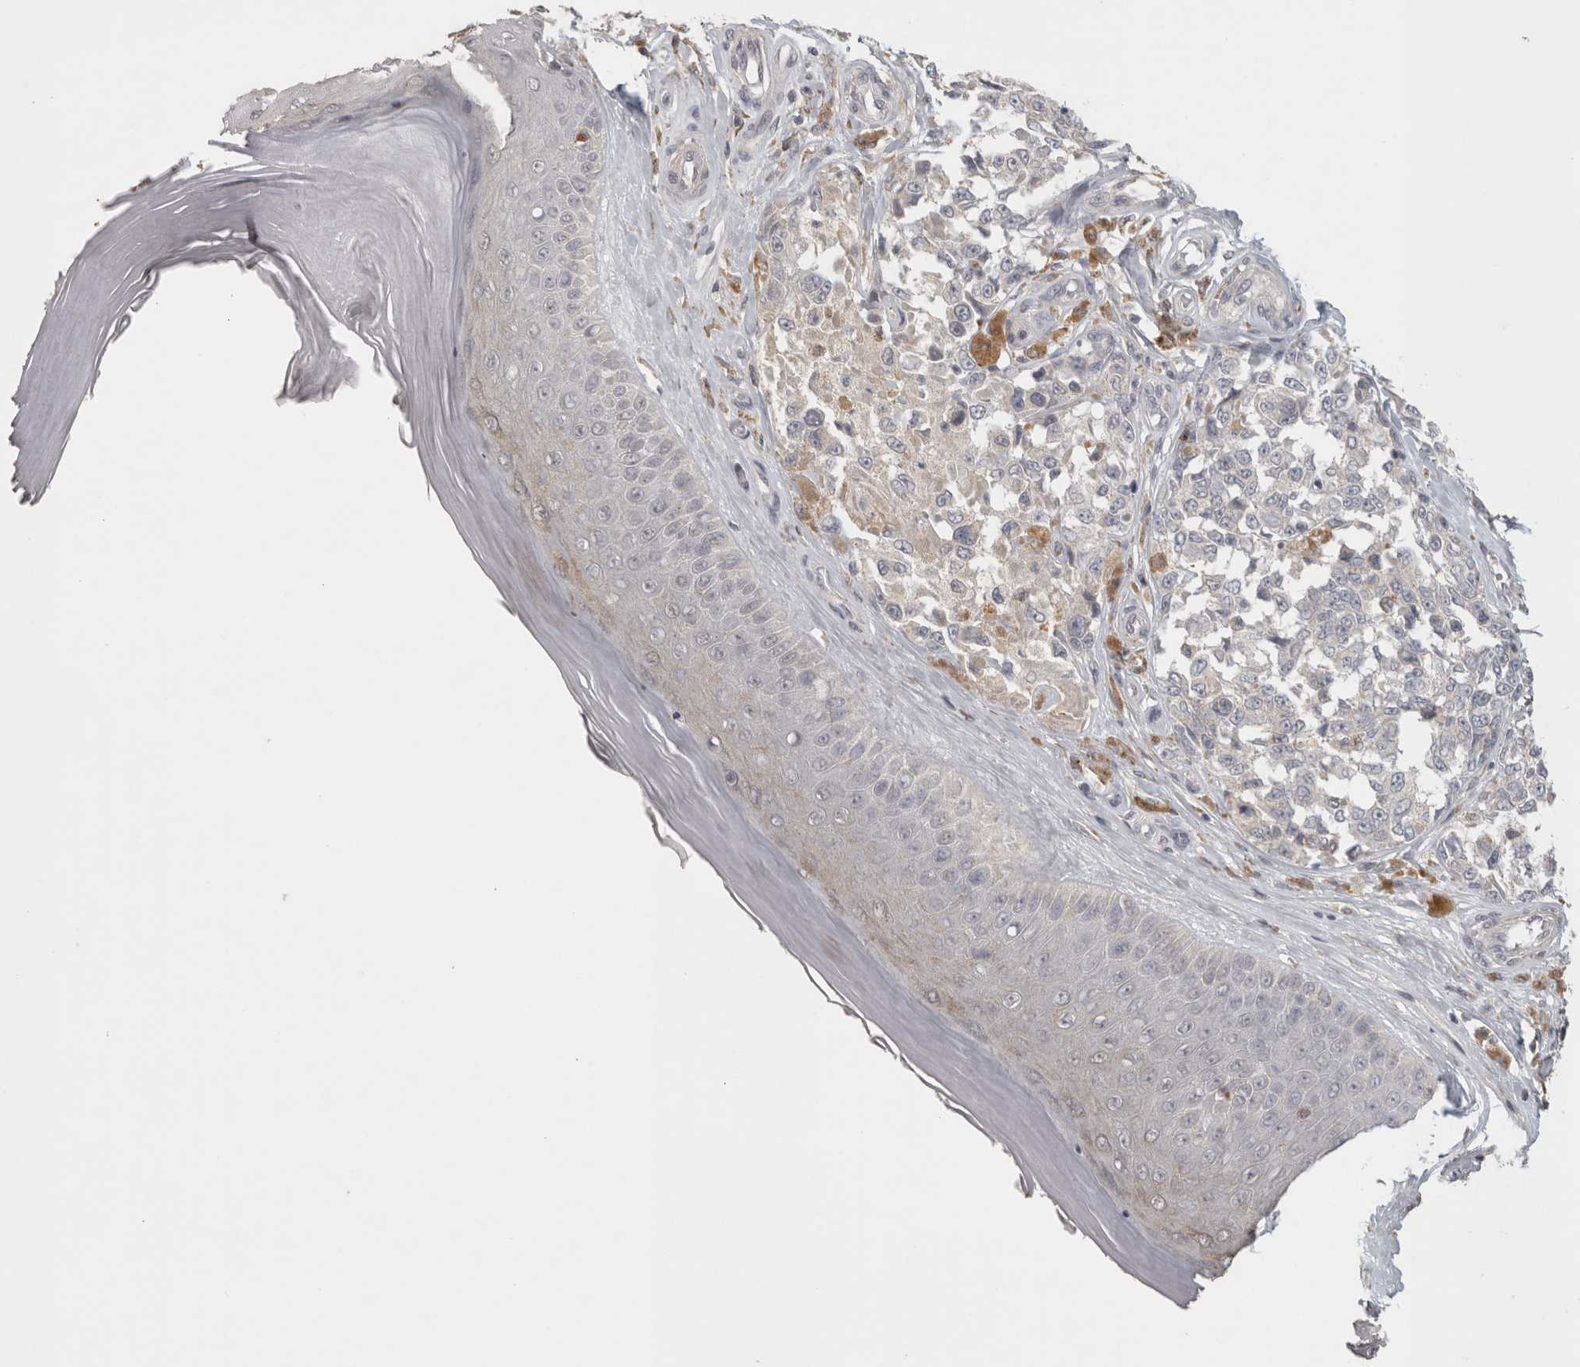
{"staining": {"intensity": "negative", "quantity": "none", "location": "none"}, "tissue": "melanoma", "cell_type": "Tumor cells", "image_type": "cancer", "snomed": [{"axis": "morphology", "description": "Malignant melanoma, NOS"}, {"axis": "topography", "description": "Skin"}], "caption": "Immunohistochemistry of human malignant melanoma demonstrates no staining in tumor cells.", "gene": "HAVCR2", "patient": {"sex": "female", "age": 64}}